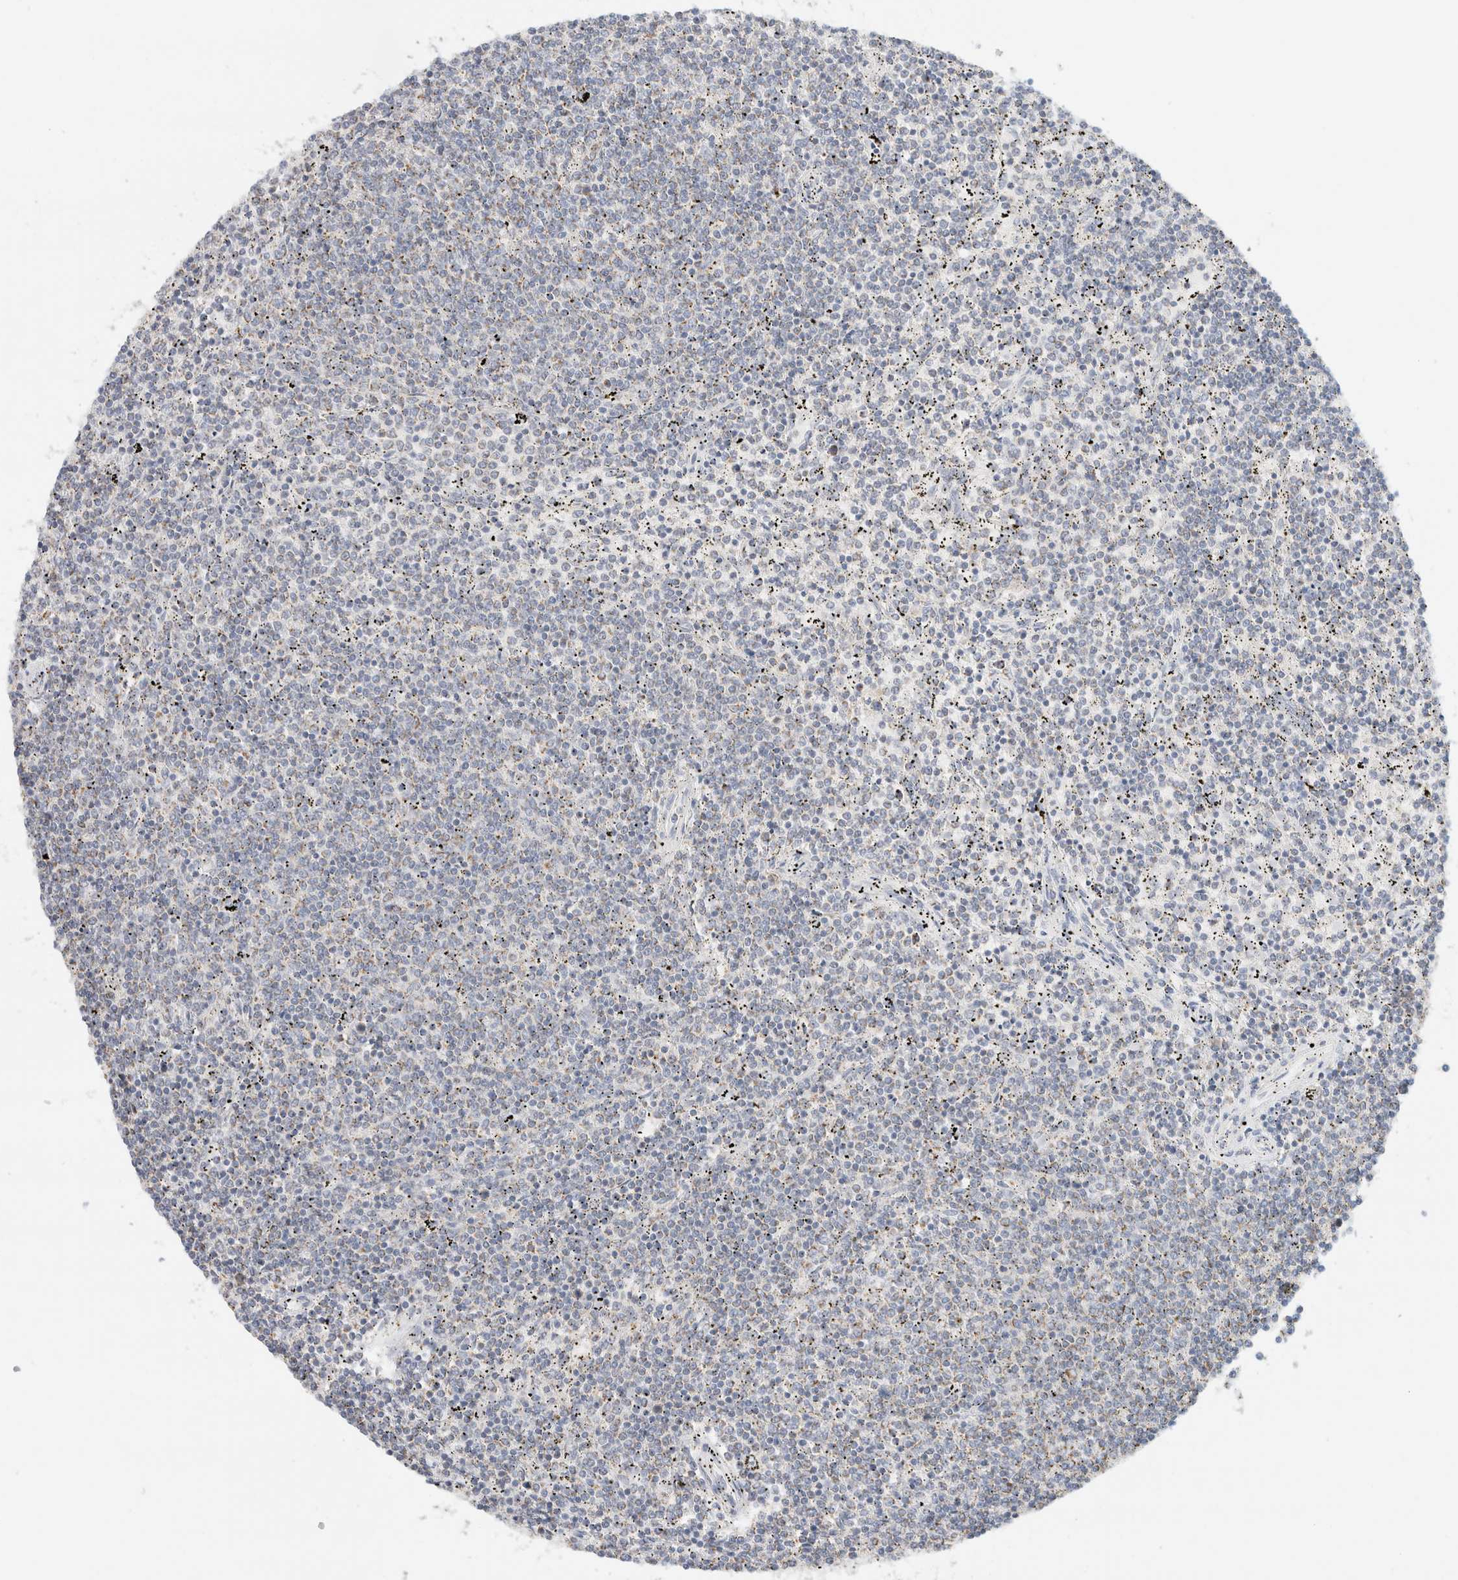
{"staining": {"intensity": "negative", "quantity": "none", "location": "none"}, "tissue": "lymphoma", "cell_type": "Tumor cells", "image_type": "cancer", "snomed": [{"axis": "morphology", "description": "Malignant lymphoma, non-Hodgkin's type, Low grade"}, {"axis": "topography", "description": "Spleen"}], "caption": "The immunohistochemistry micrograph has no significant positivity in tumor cells of low-grade malignant lymphoma, non-Hodgkin's type tissue. (DAB (3,3'-diaminobenzidine) immunohistochemistry with hematoxylin counter stain).", "gene": "HDHD3", "patient": {"sex": "female", "age": 50}}